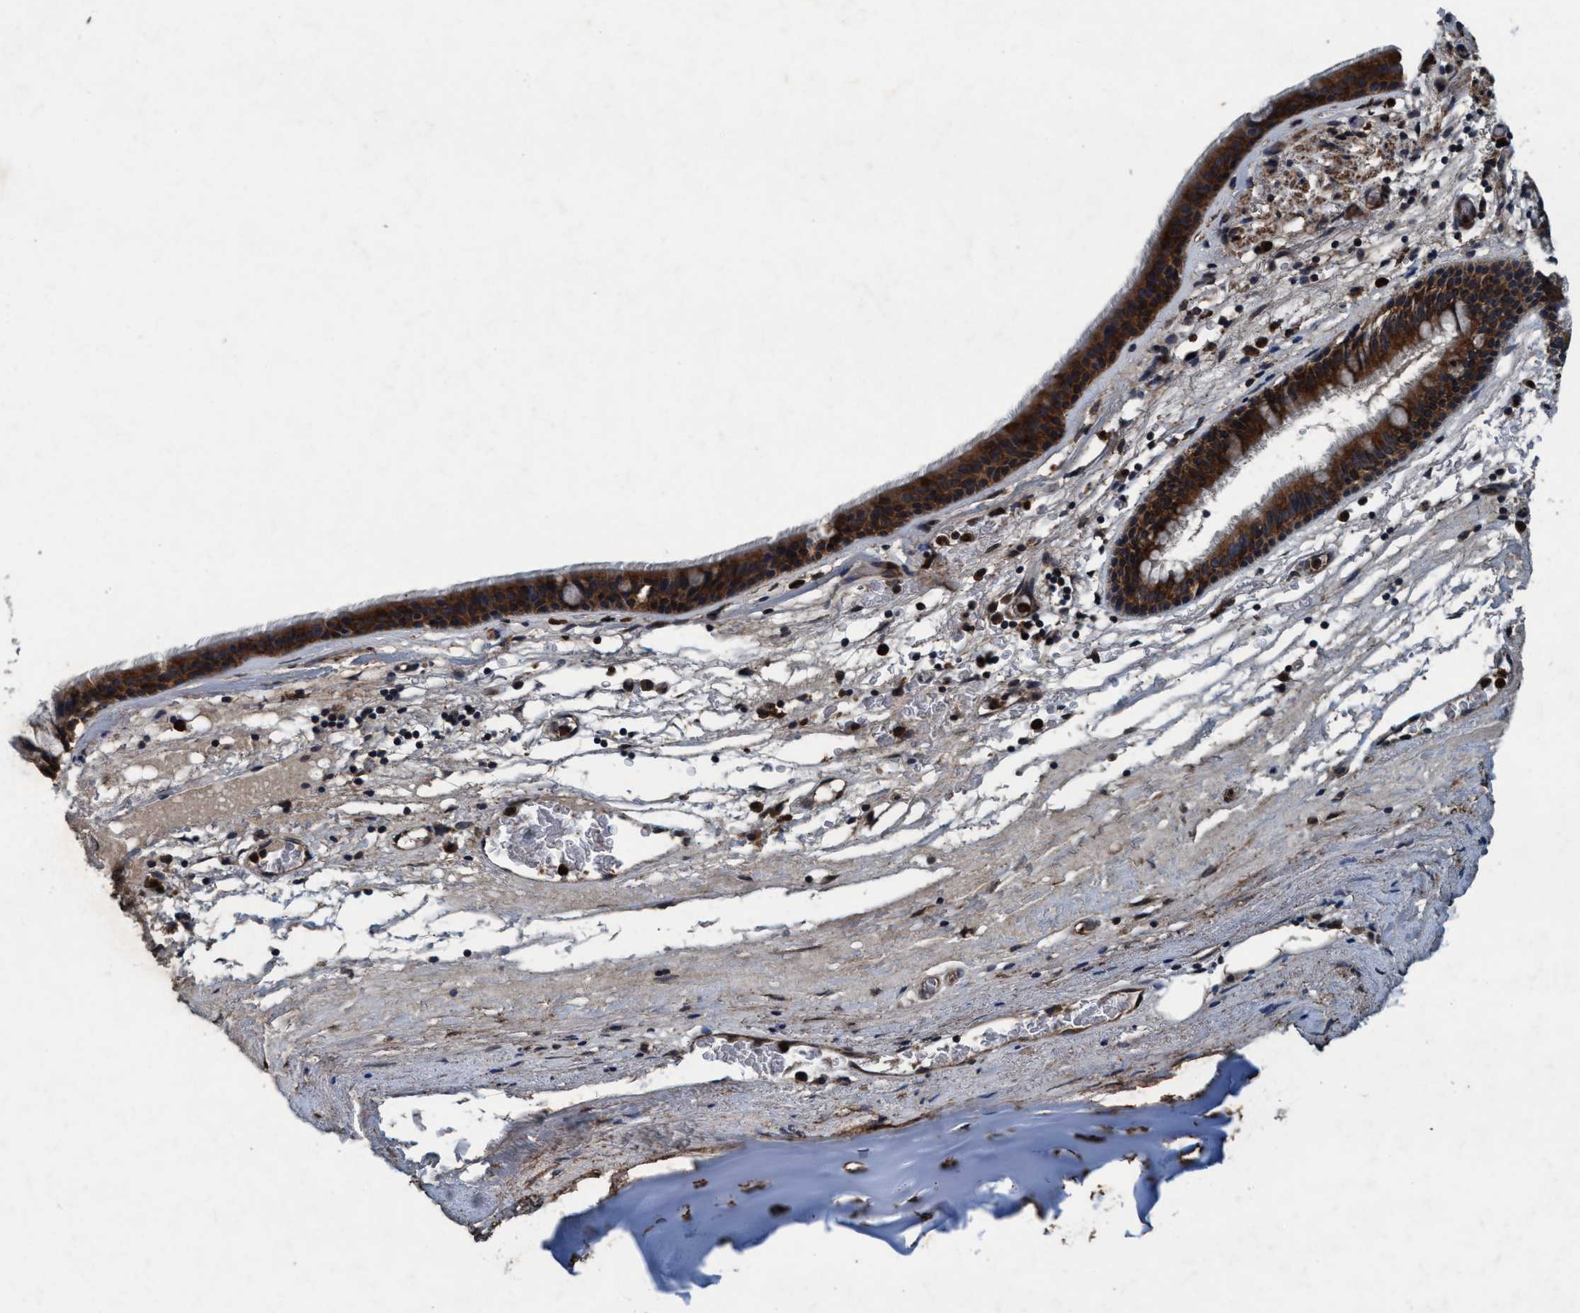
{"staining": {"intensity": "strong", "quantity": ">75%", "location": "cytoplasmic/membranous"}, "tissue": "bronchus", "cell_type": "Respiratory epithelial cells", "image_type": "normal", "snomed": [{"axis": "morphology", "description": "Normal tissue, NOS"}, {"axis": "topography", "description": "Cartilage tissue"}], "caption": "The image displays staining of benign bronchus, revealing strong cytoplasmic/membranous protein positivity (brown color) within respiratory epithelial cells.", "gene": "AKT1S1", "patient": {"sex": "female", "age": 63}}